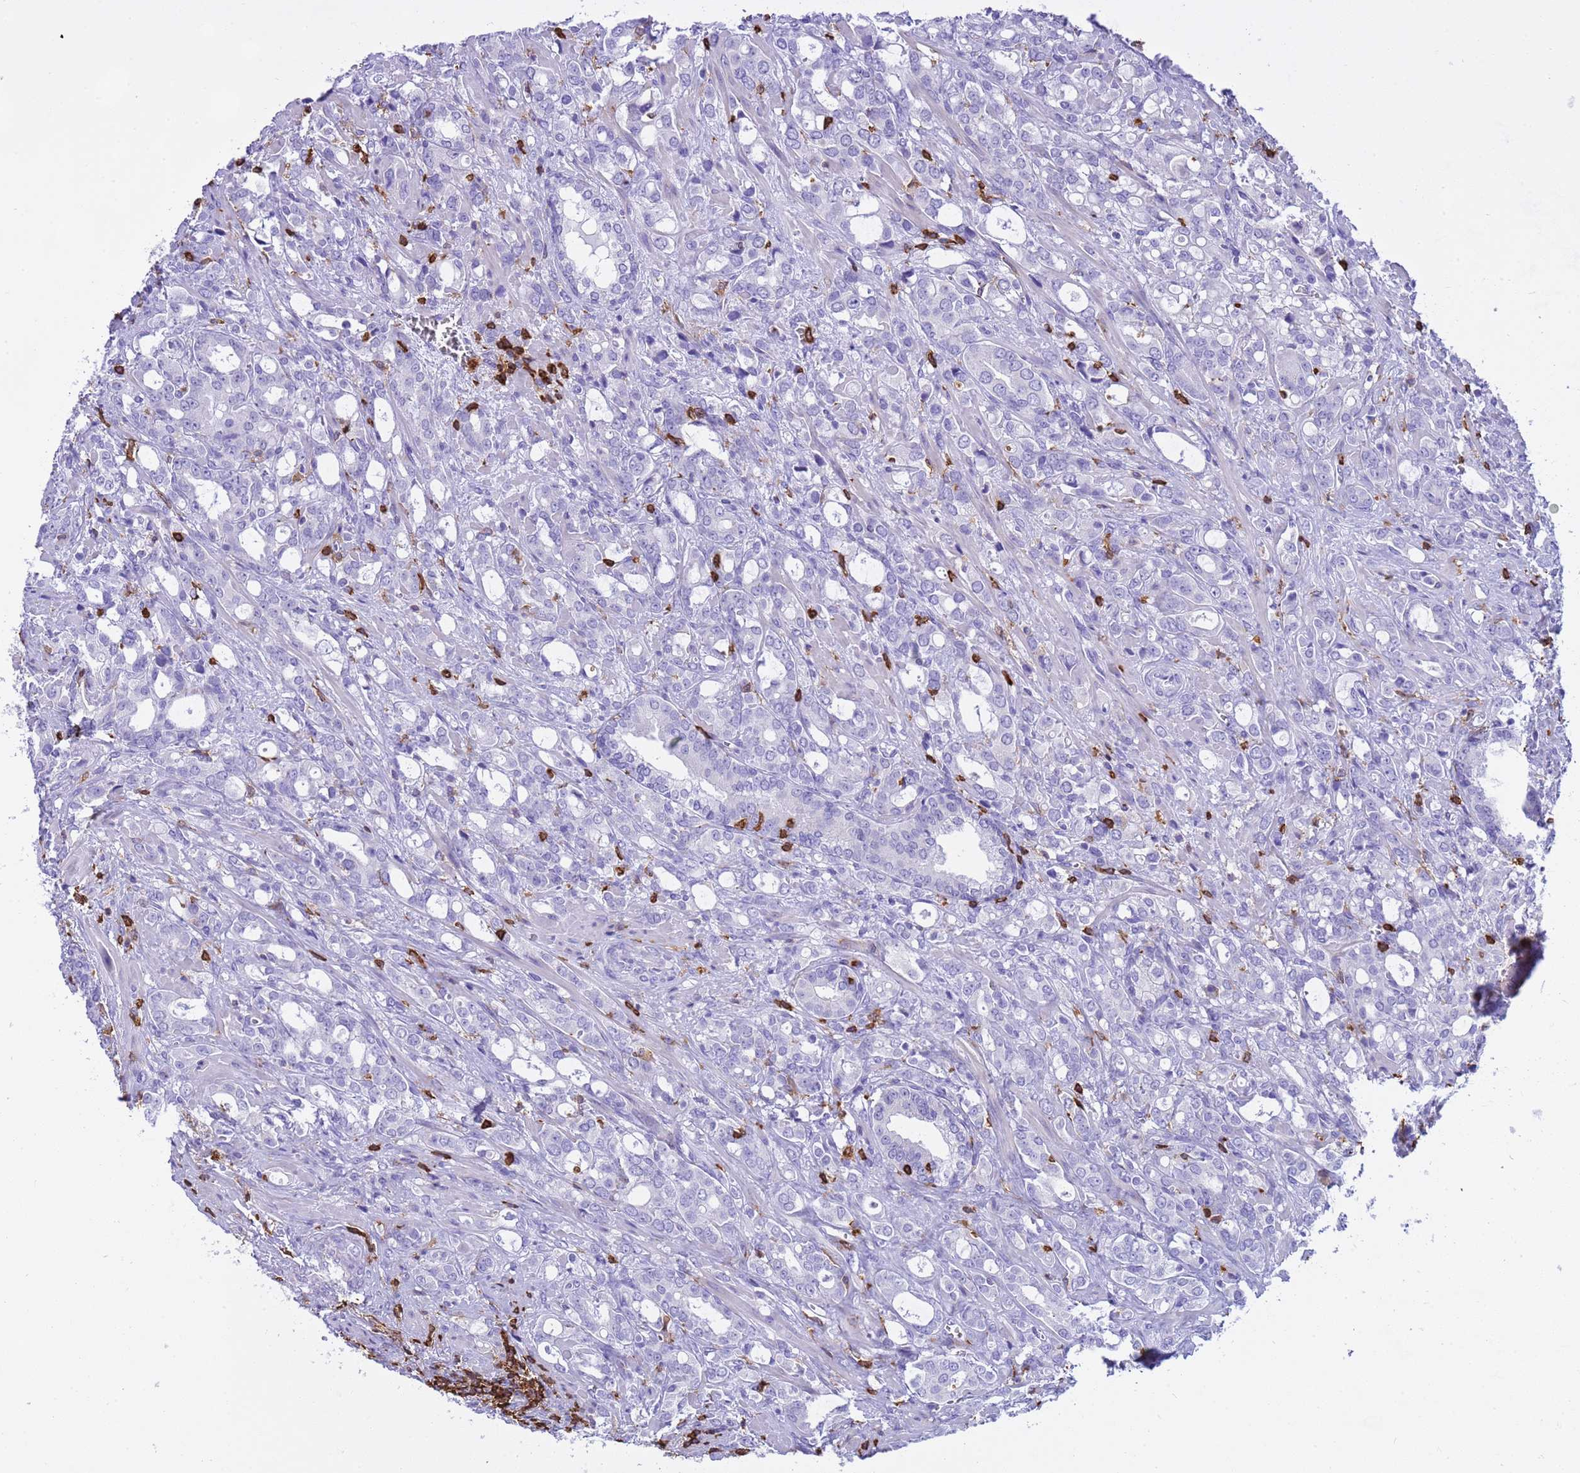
{"staining": {"intensity": "negative", "quantity": "none", "location": "none"}, "tissue": "prostate cancer", "cell_type": "Tumor cells", "image_type": "cancer", "snomed": [{"axis": "morphology", "description": "Adenocarcinoma, High grade"}, {"axis": "topography", "description": "Prostate"}], "caption": "A photomicrograph of human high-grade adenocarcinoma (prostate) is negative for staining in tumor cells.", "gene": "IRF5", "patient": {"sex": "male", "age": 72}}